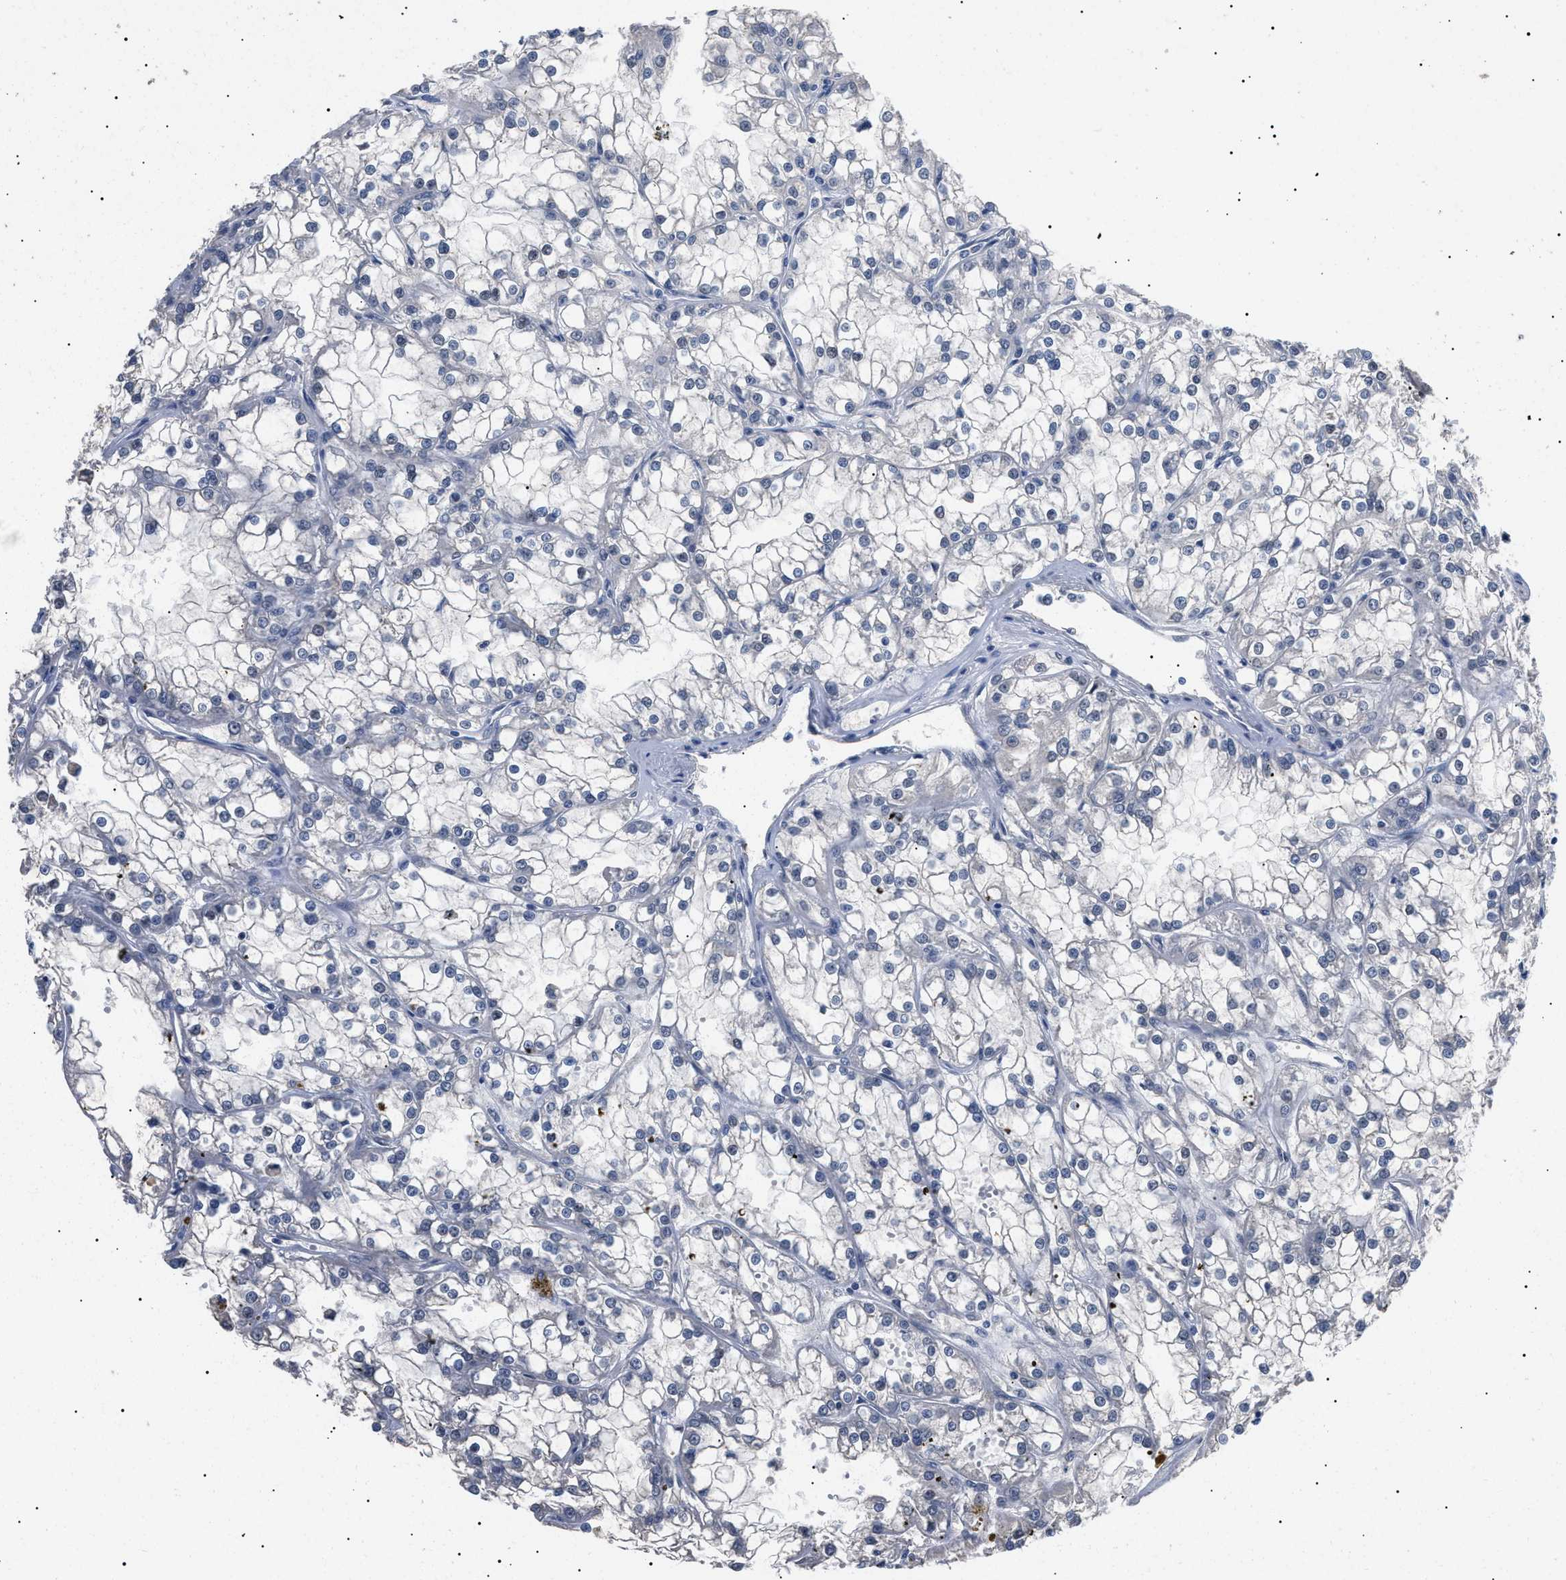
{"staining": {"intensity": "negative", "quantity": "none", "location": "none"}, "tissue": "renal cancer", "cell_type": "Tumor cells", "image_type": "cancer", "snomed": [{"axis": "morphology", "description": "Adenocarcinoma, NOS"}, {"axis": "topography", "description": "Kidney"}], "caption": "Immunohistochemistry of adenocarcinoma (renal) demonstrates no staining in tumor cells.", "gene": "PRRT2", "patient": {"sex": "female", "age": 52}}